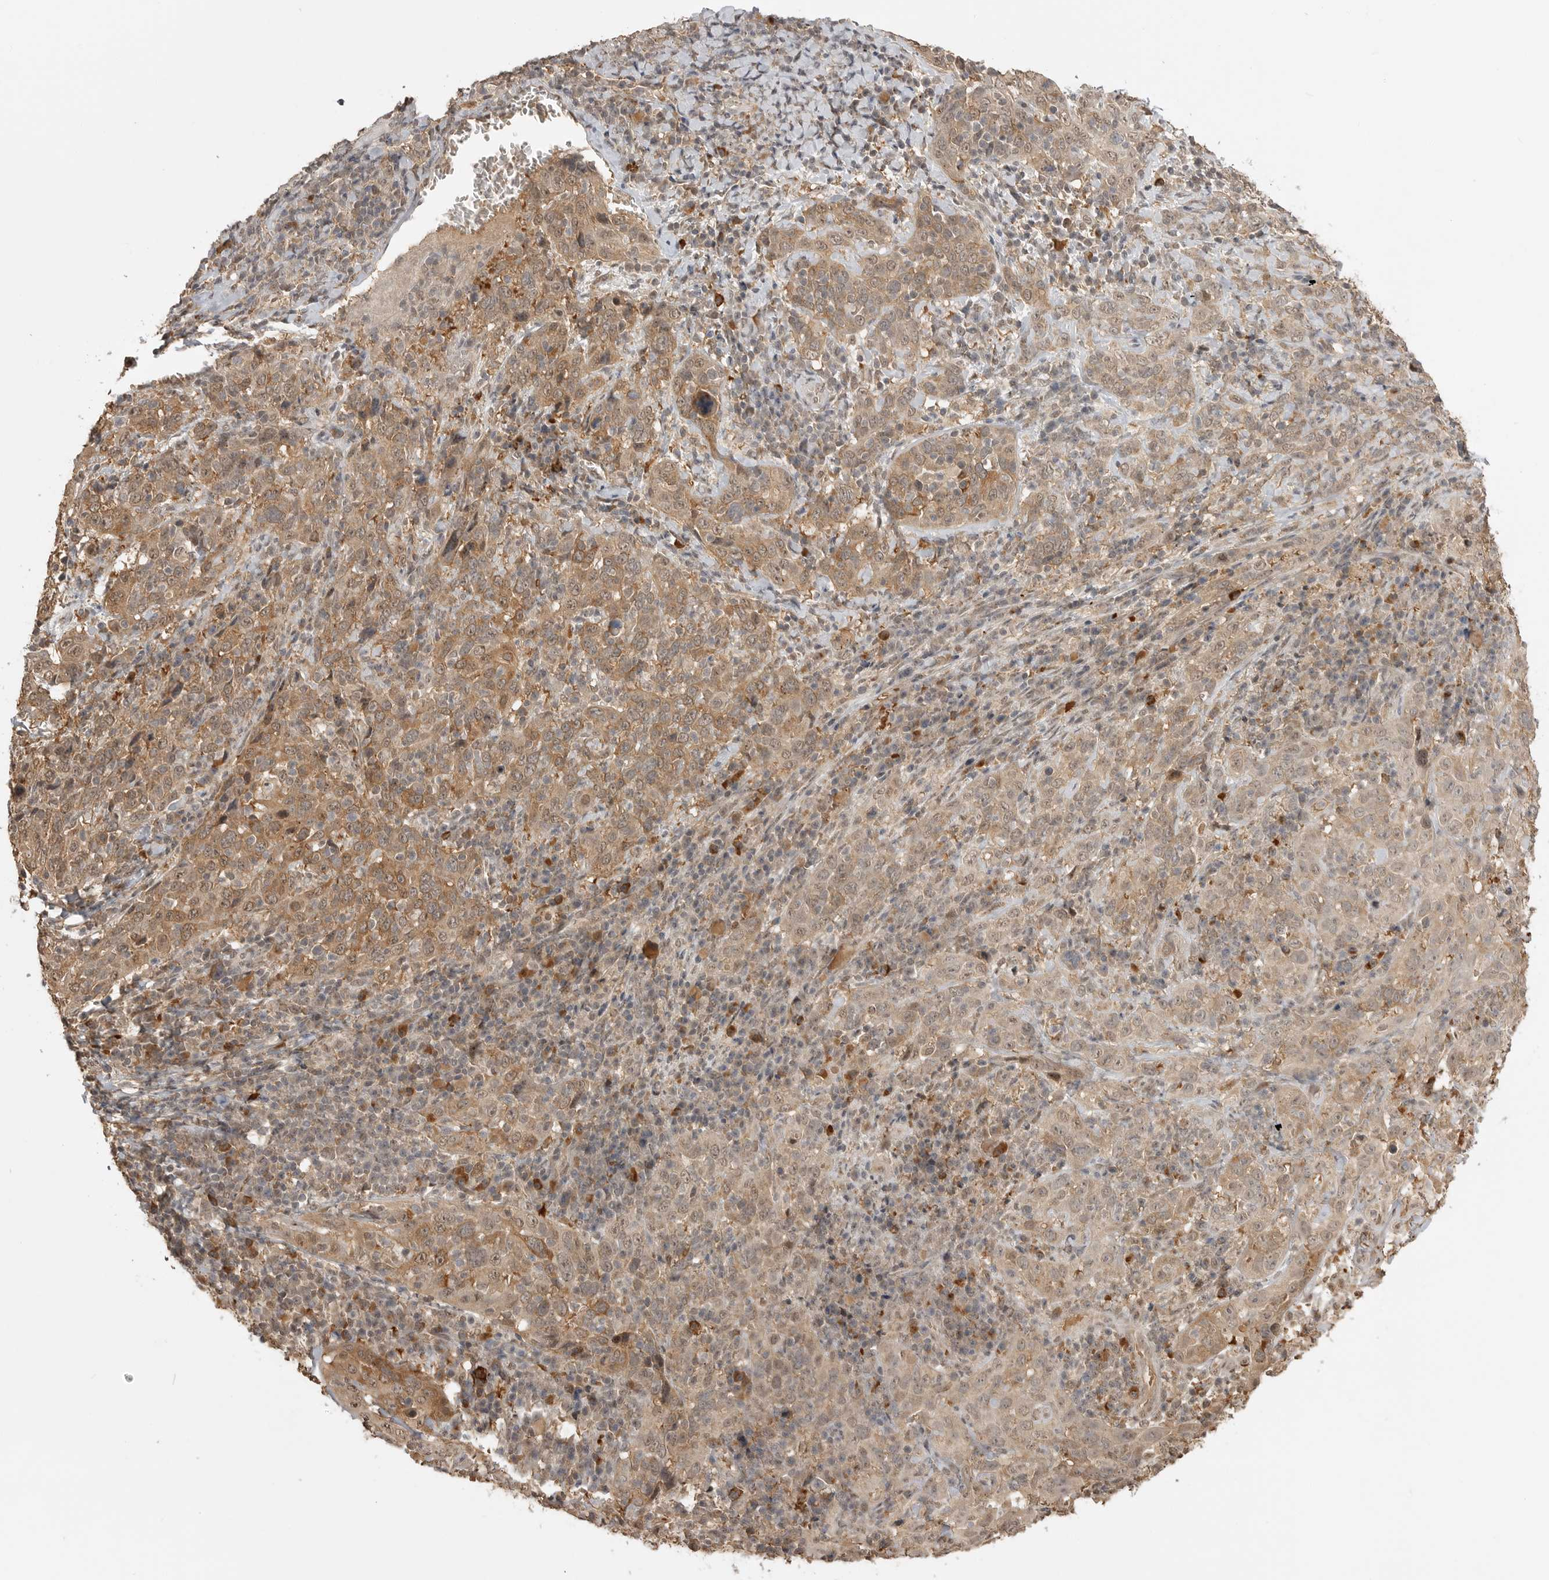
{"staining": {"intensity": "moderate", "quantity": ">75%", "location": "cytoplasmic/membranous"}, "tissue": "cervical cancer", "cell_type": "Tumor cells", "image_type": "cancer", "snomed": [{"axis": "morphology", "description": "Squamous cell carcinoma, NOS"}, {"axis": "topography", "description": "Cervix"}], "caption": "Protein analysis of cervical squamous cell carcinoma tissue shows moderate cytoplasmic/membranous expression in approximately >75% of tumor cells.", "gene": "ASPSCR1", "patient": {"sex": "female", "age": 46}}